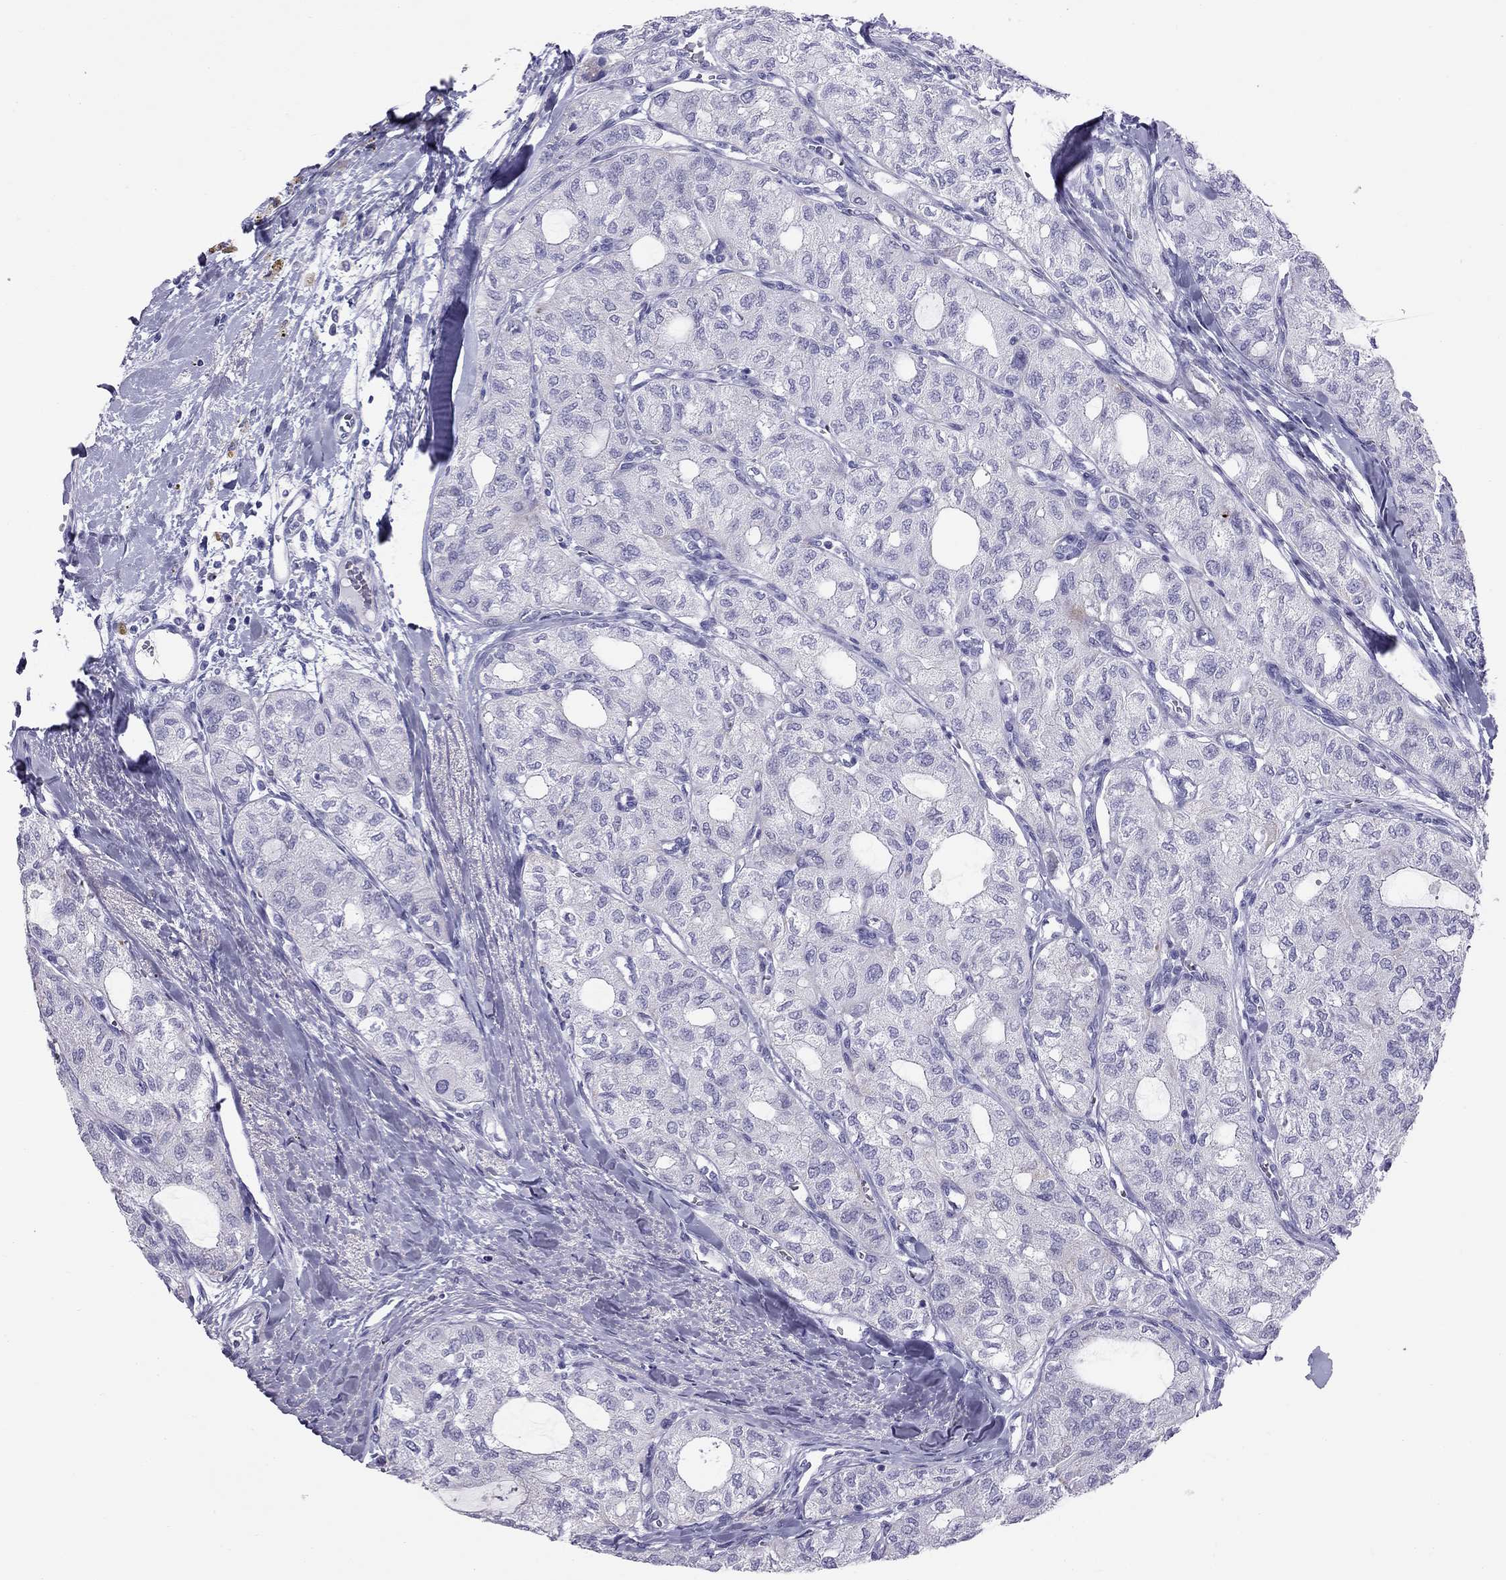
{"staining": {"intensity": "negative", "quantity": "none", "location": "none"}, "tissue": "thyroid cancer", "cell_type": "Tumor cells", "image_type": "cancer", "snomed": [{"axis": "morphology", "description": "Follicular adenoma carcinoma, NOS"}, {"axis": "topography", "description": "Thyroid gland"}], "caption": "The photomicrograph displays no significant expression in tumor cells of thyroid cancer.", "gene": "TRPM3", "patient": {"sex": "male", "age": 75}}